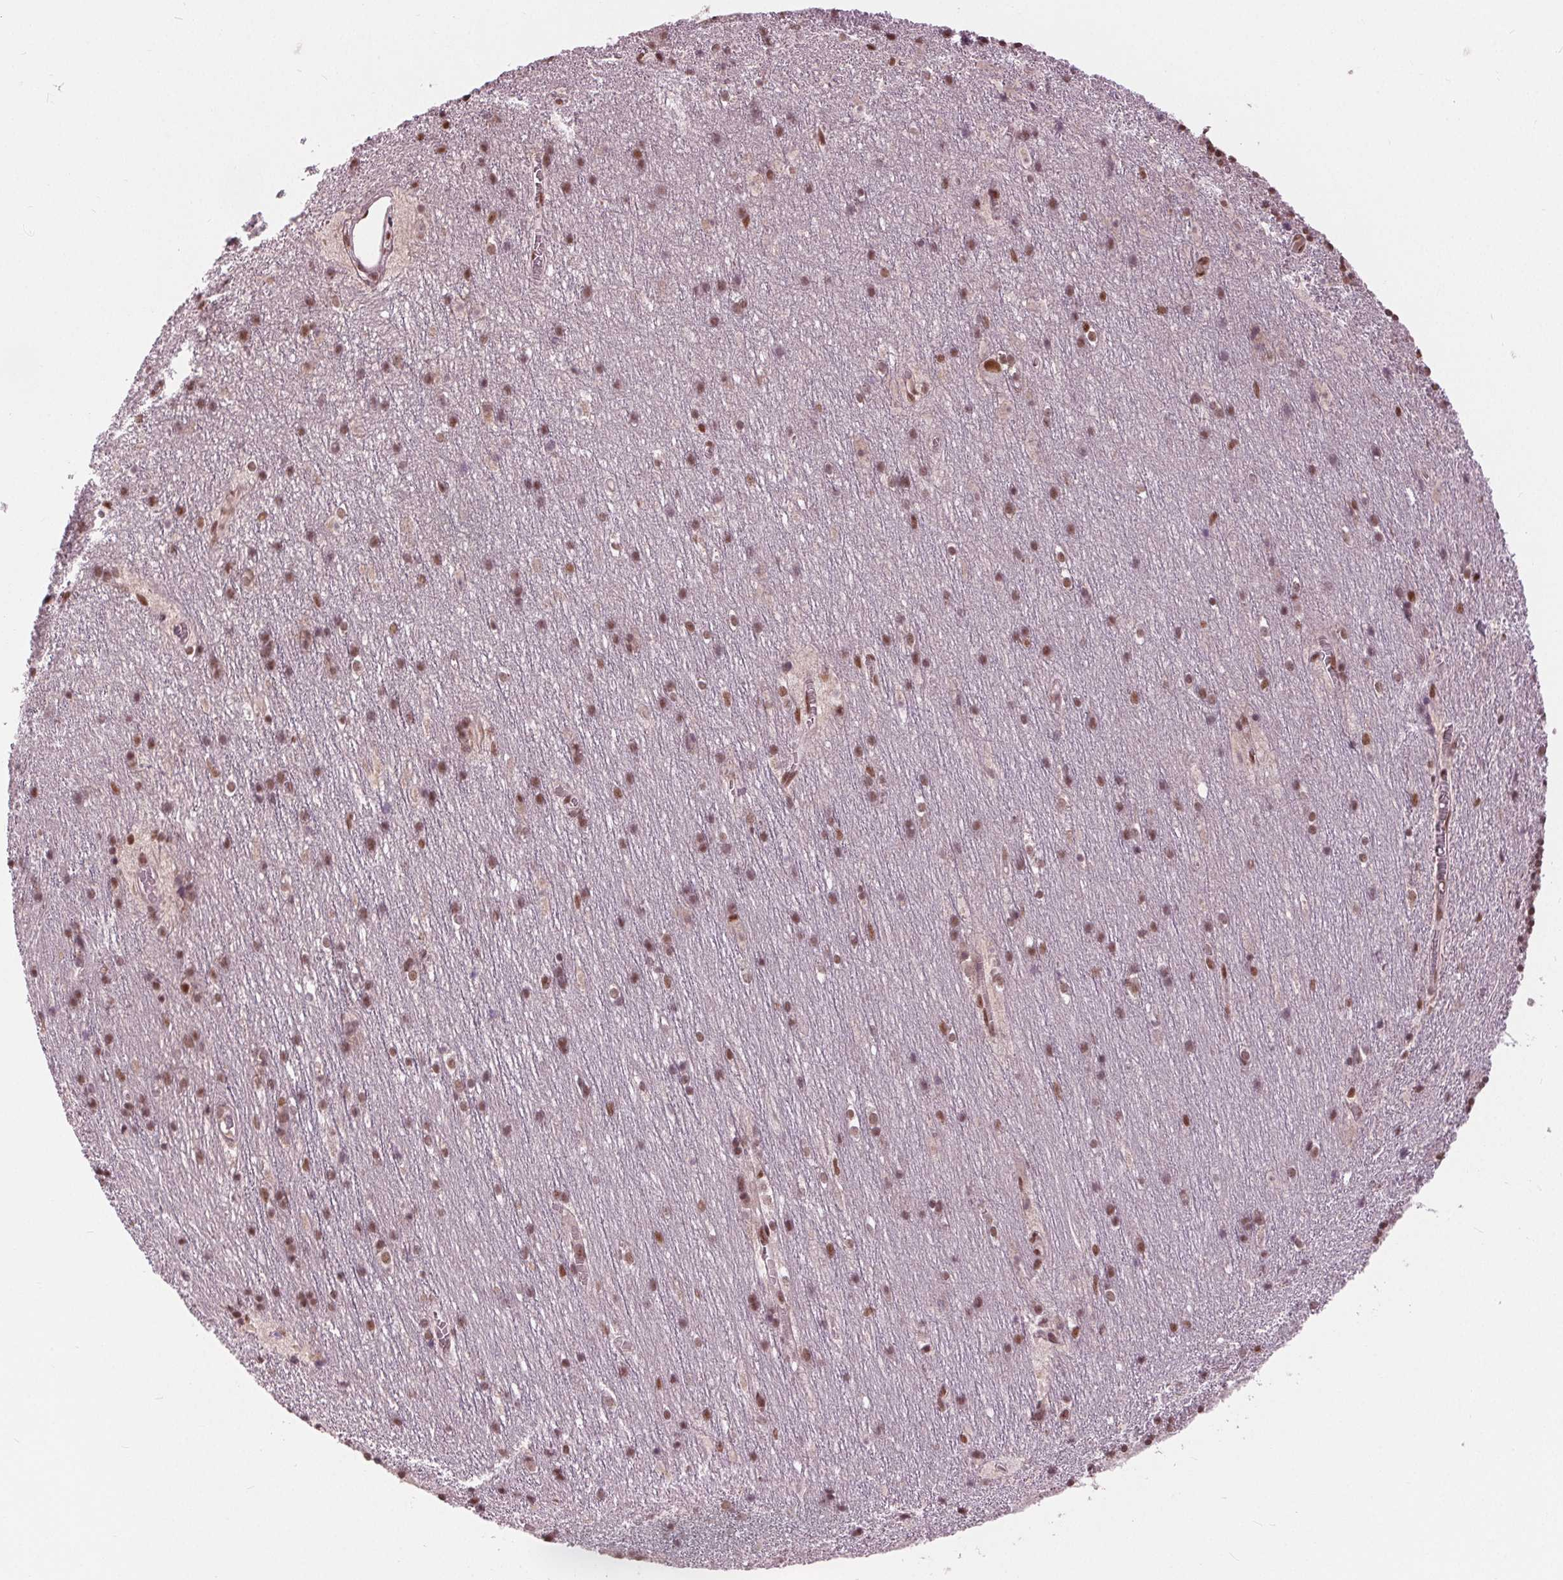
{"staining": {"intensity": "strong", "quantity": ">75%", "location": "nuclear"}, "tissue": "cerebellum", "cell_type": "Cells in granular layer", "image_type": "normal", "snomed": [{"axis": "morphology", "description": "Normal tissue, NOS"}, {"axis": "topography", "description": "Cerebellum"}], "caption": "Immunohistochemistry (DAB (3,3'-diaminobenzidine)) staining of normal human cerebellum reveals strong nuclear protein expression in approximately >75% of cells in granular layer.", "gene": "LSM2", "patient": {"sex": "male", "age": 70}}